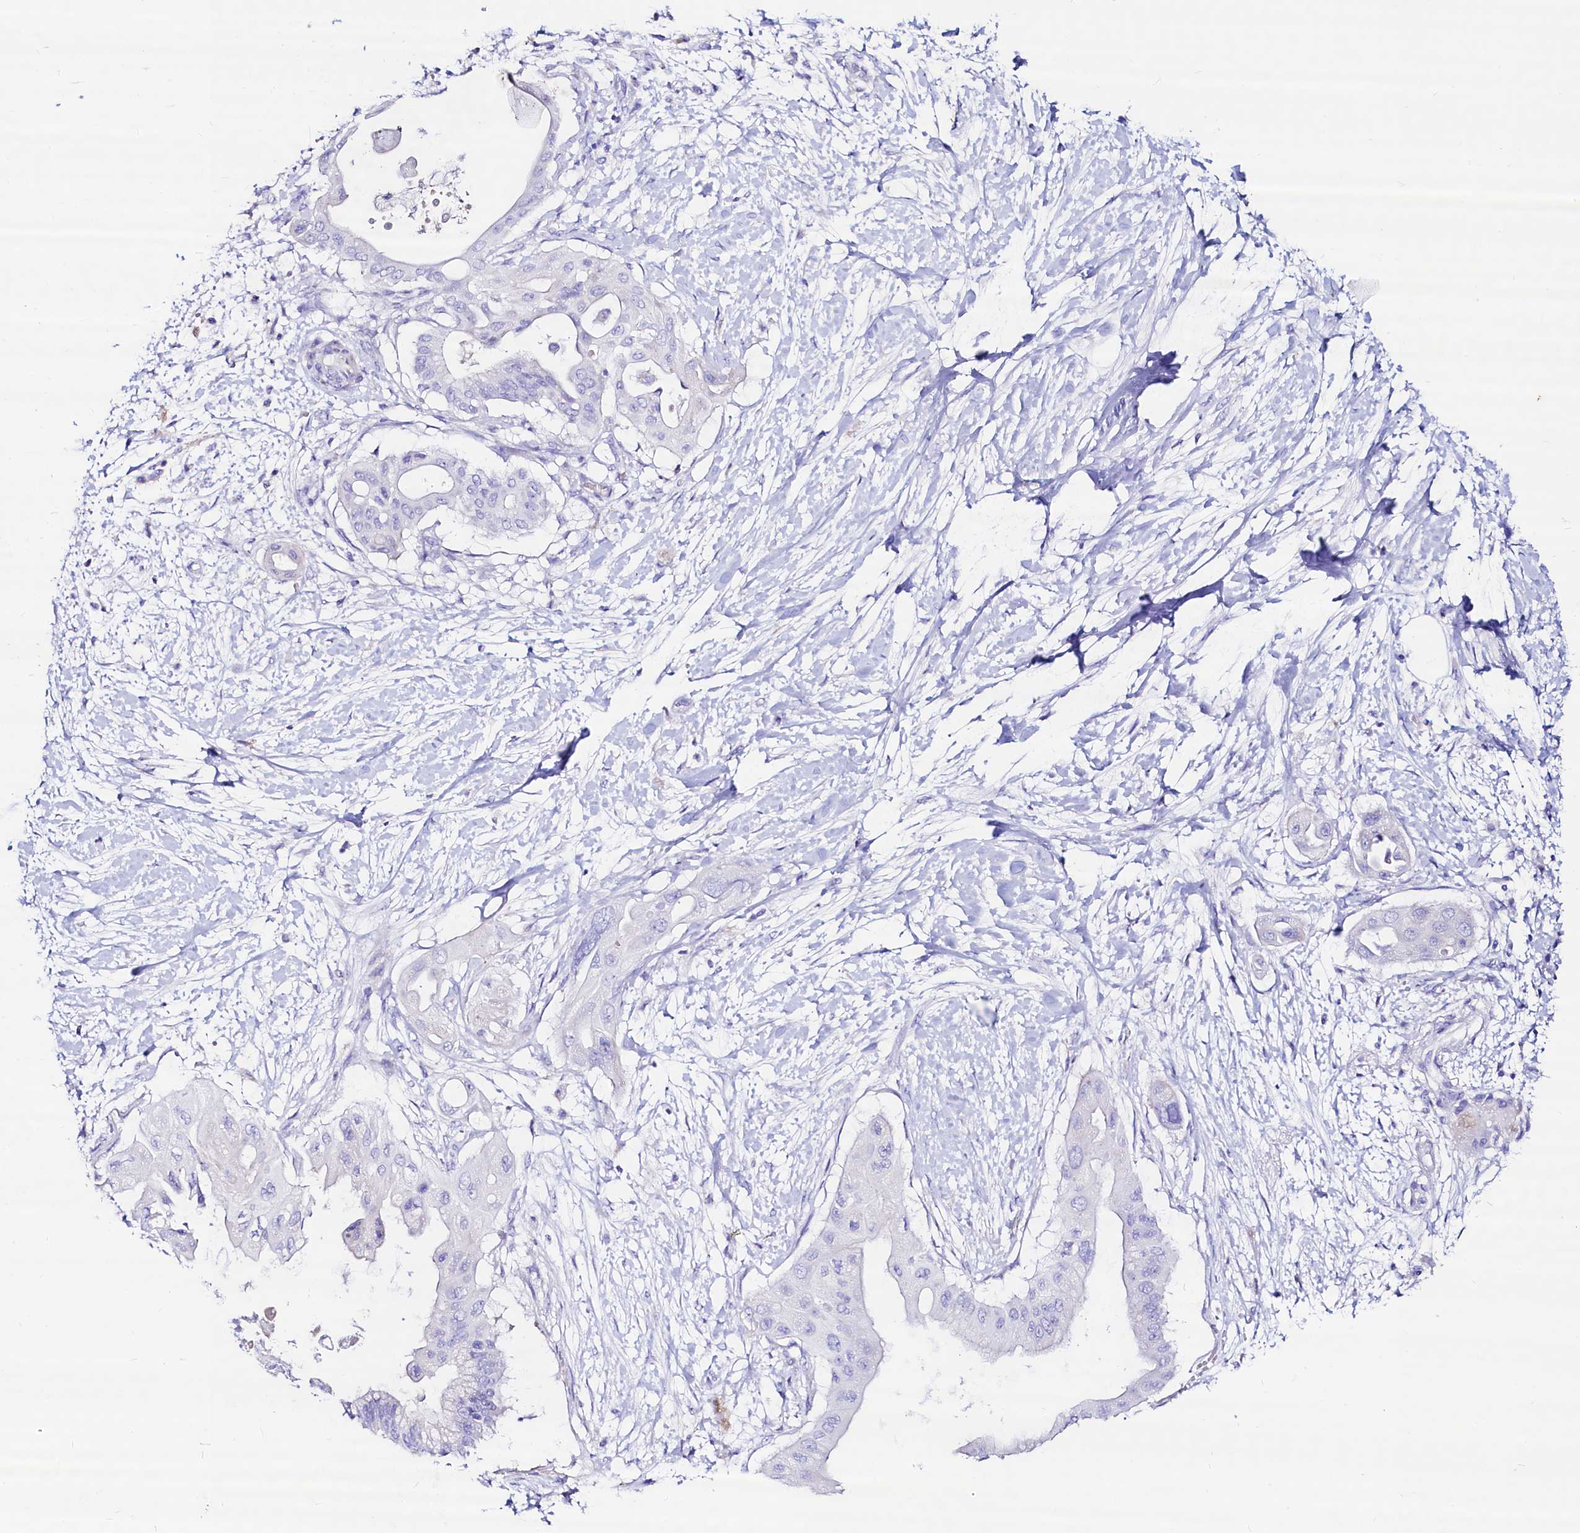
{"staining": {"intensity": "negative", "quantity": "none", "location": "none"}, "tissue": "pancreatic cancer", "cell_type": "Tumor cells", "image_type": "cancer", "snomed": [{"axis": "morphology", "description": "Adenocarcinoma, NOS"}, {"axis": "topography", "description": "Pancreas"}], "caption": "Adenocarcinoma (pancreatic) stained for a protein using immunohistochemistry (IHC) shows no staining tumor cells.", "gene": "RBP3", "patient": {"sex": "male", "age": 68}}